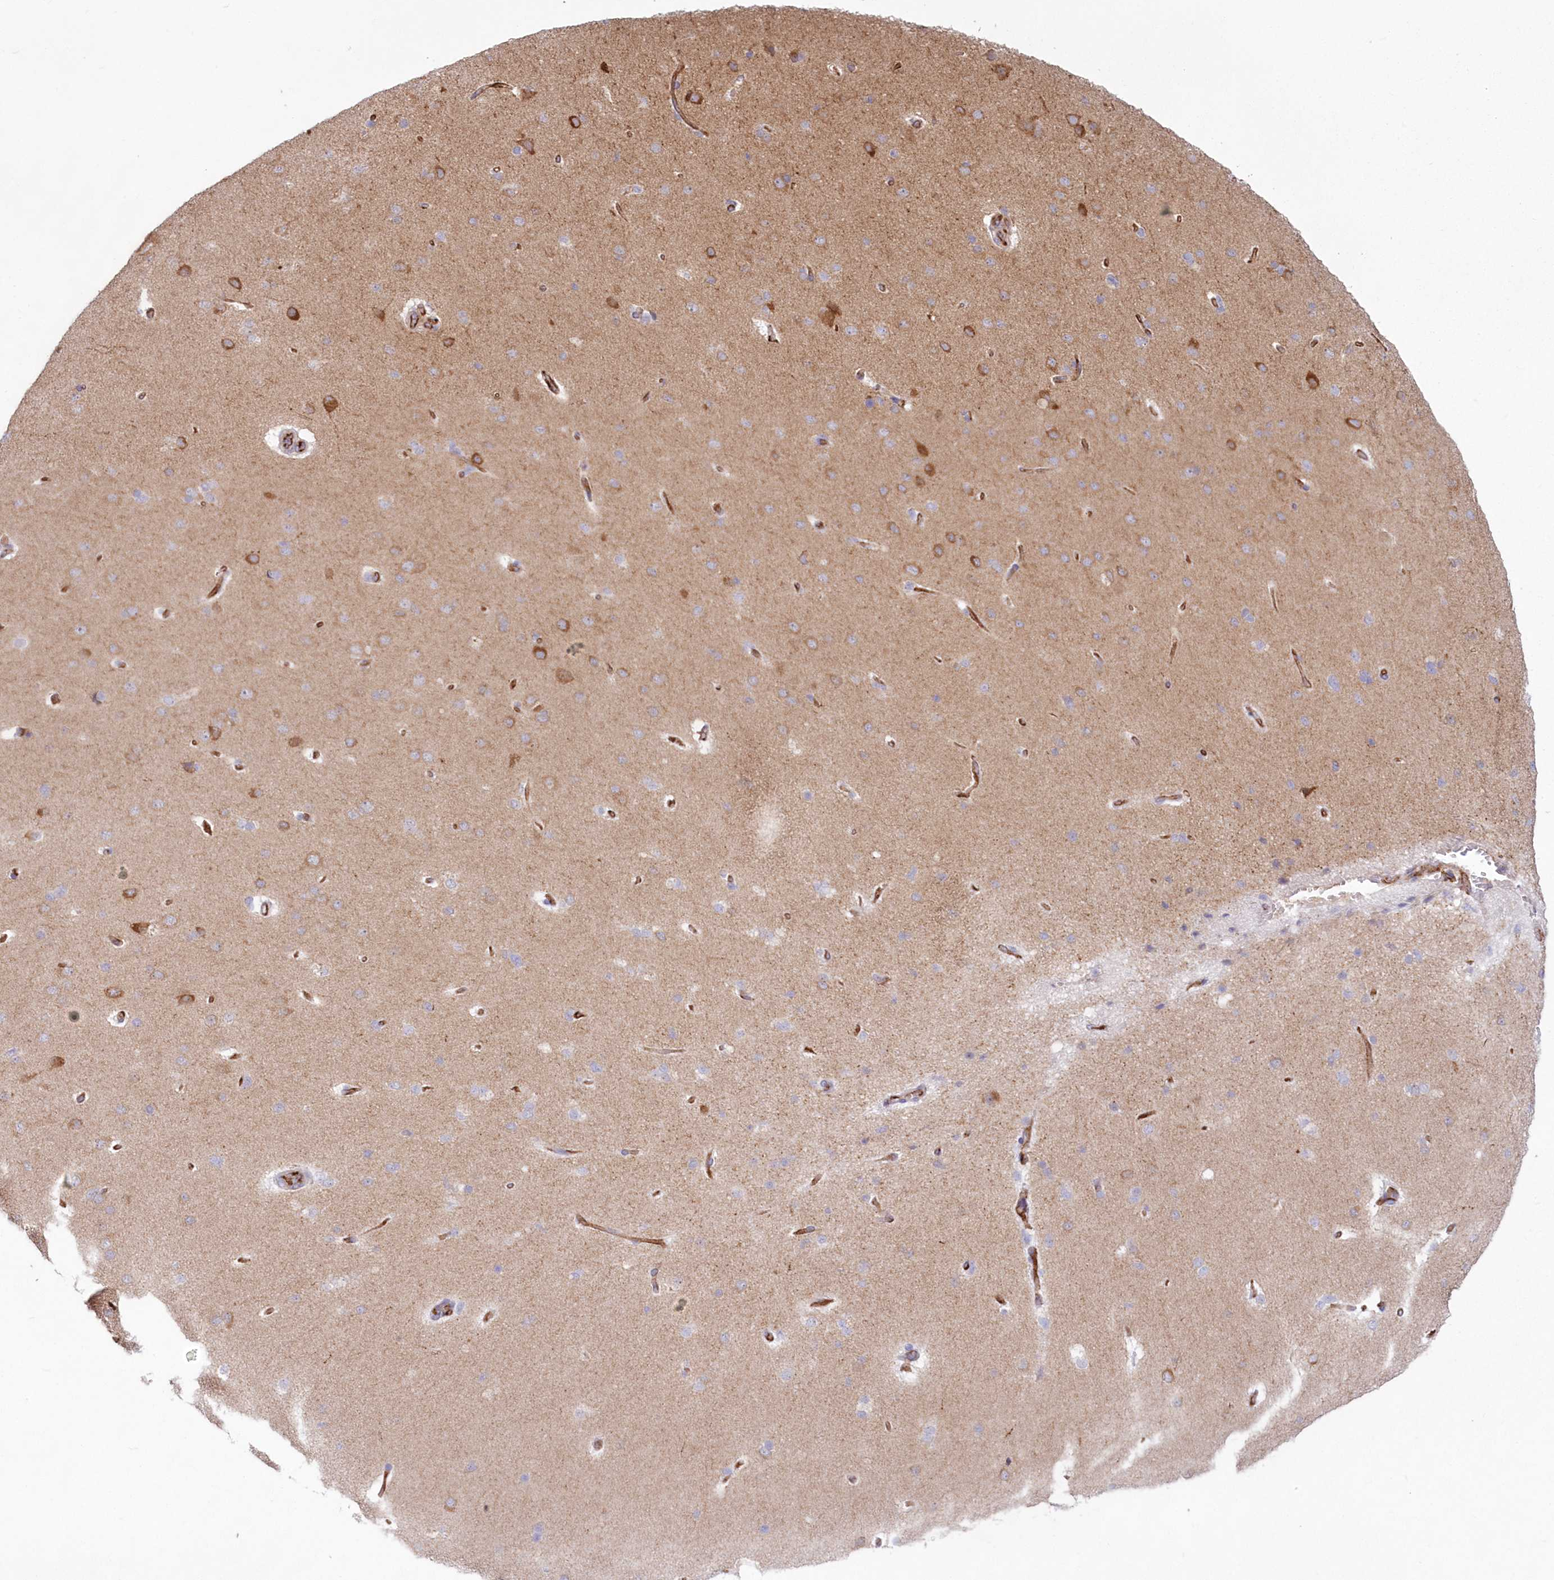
{"staining": {"intensity": "weak", "quantity": ">75%", "location": "cytoplasmic/membranous"}, "tissue": "cerebral cortex", "cell_type": "Endothelial cells", "image_type": "normal", "snomed": [{"axis": "morphology", "description": "Normal tissue, NOS"}, {"axis": "topography", "description": "Cerebral cortex"}], "caption": "Immunohistochemical staining of unremarkable human cerebral cortex reveals weak cytoplasmic/membranous protein positivity in approximately >75% of endothelial cells.", "gene": "RAB11FIP5", "patient": {"sex": "male", "age": 62}}